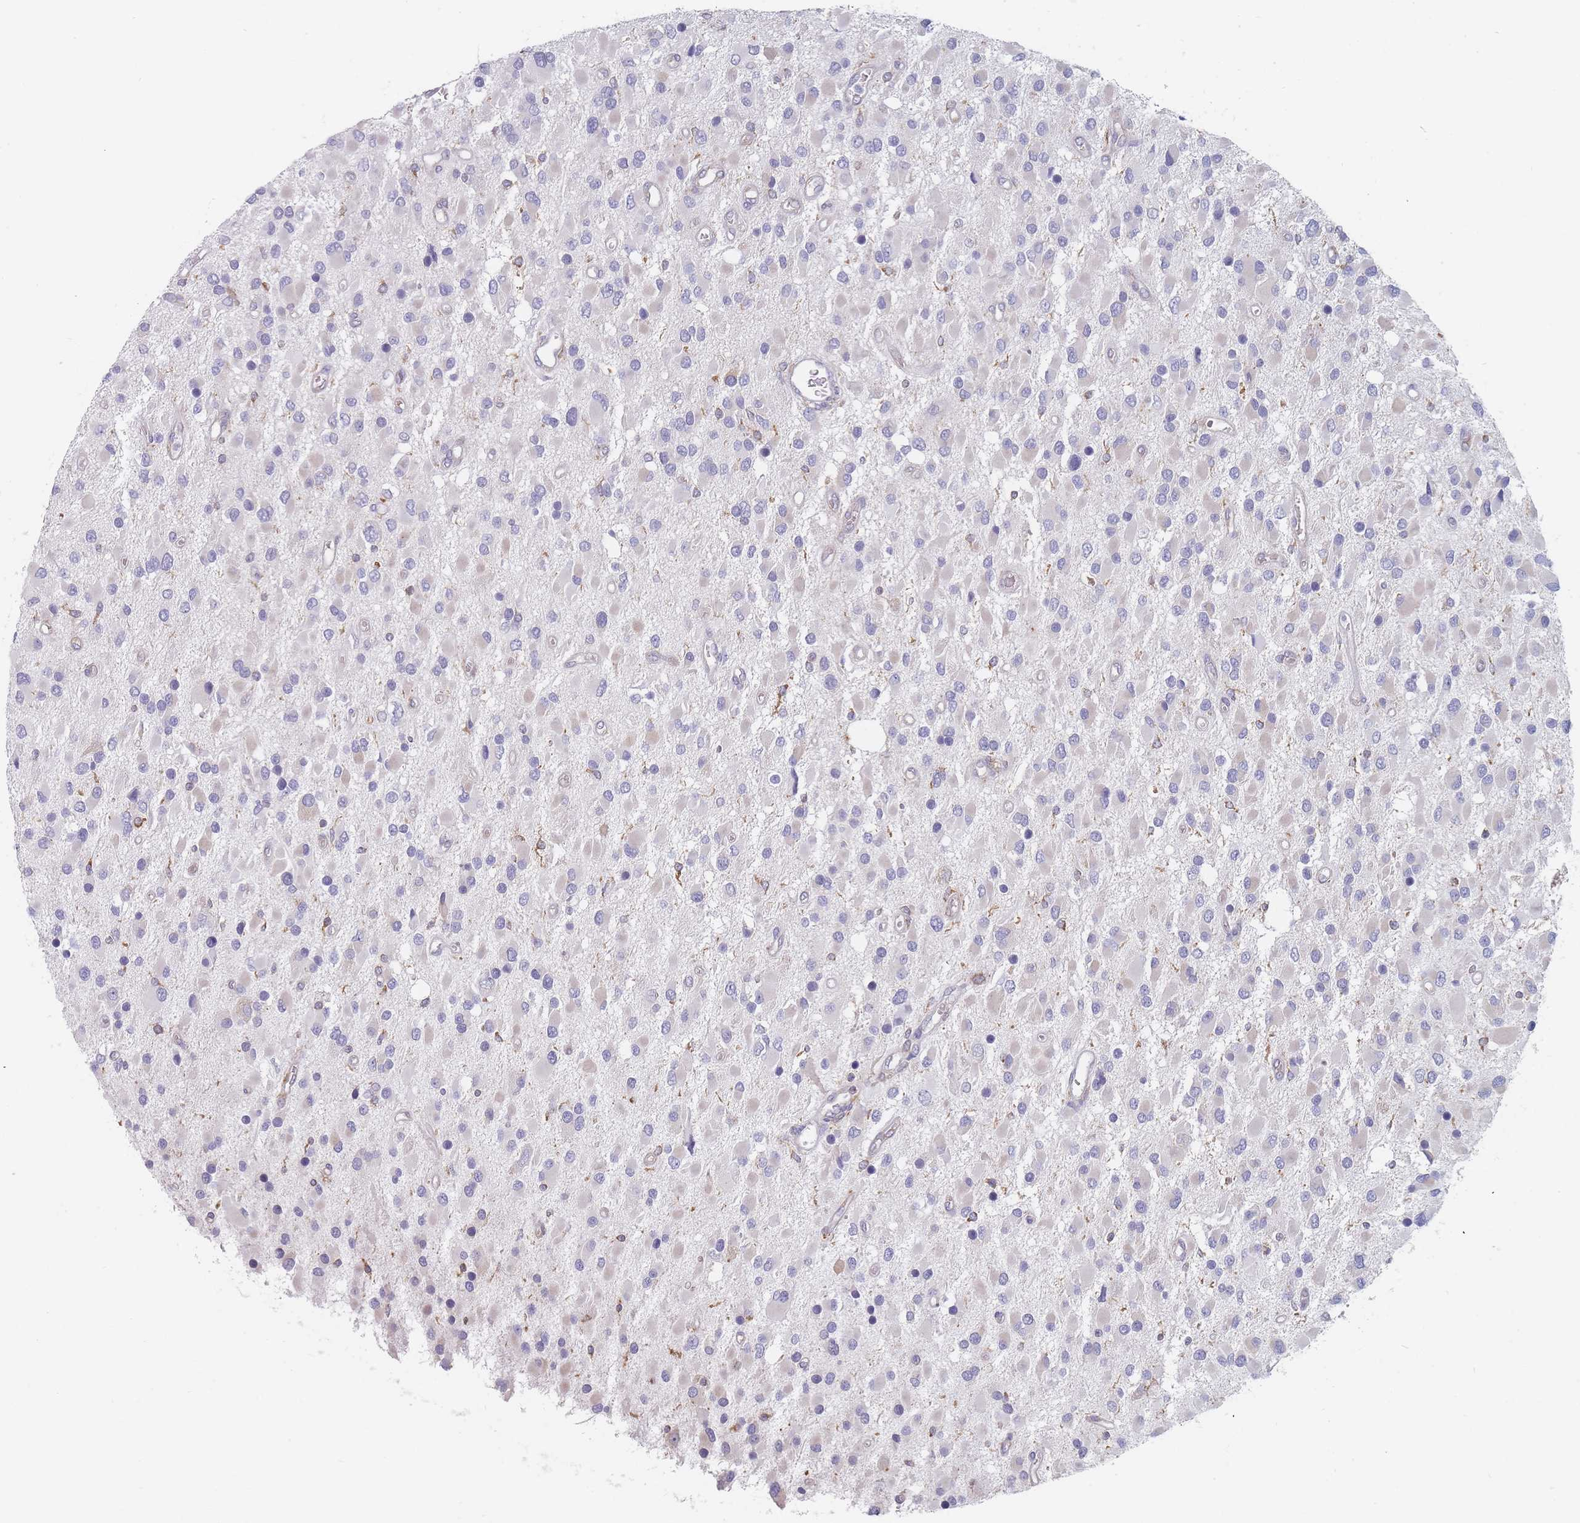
{"staining": {"intensity": "negative", "quantity": "none", "location": "none"}, "tissue": "glioma", "cell_type": "Tumor cells", "image_type": "cancer", "snomed": [{"axis": "morphology", "description": "Glioma, malignant, High grade"}, {"axis": "topography", "description": "Brain"}], "caption": "This is an IHC histopathology image of human glioma. There is no staining in tumor cells.", "gene": "MAP1S", "patient": {"sex": "male", "age": 53}}